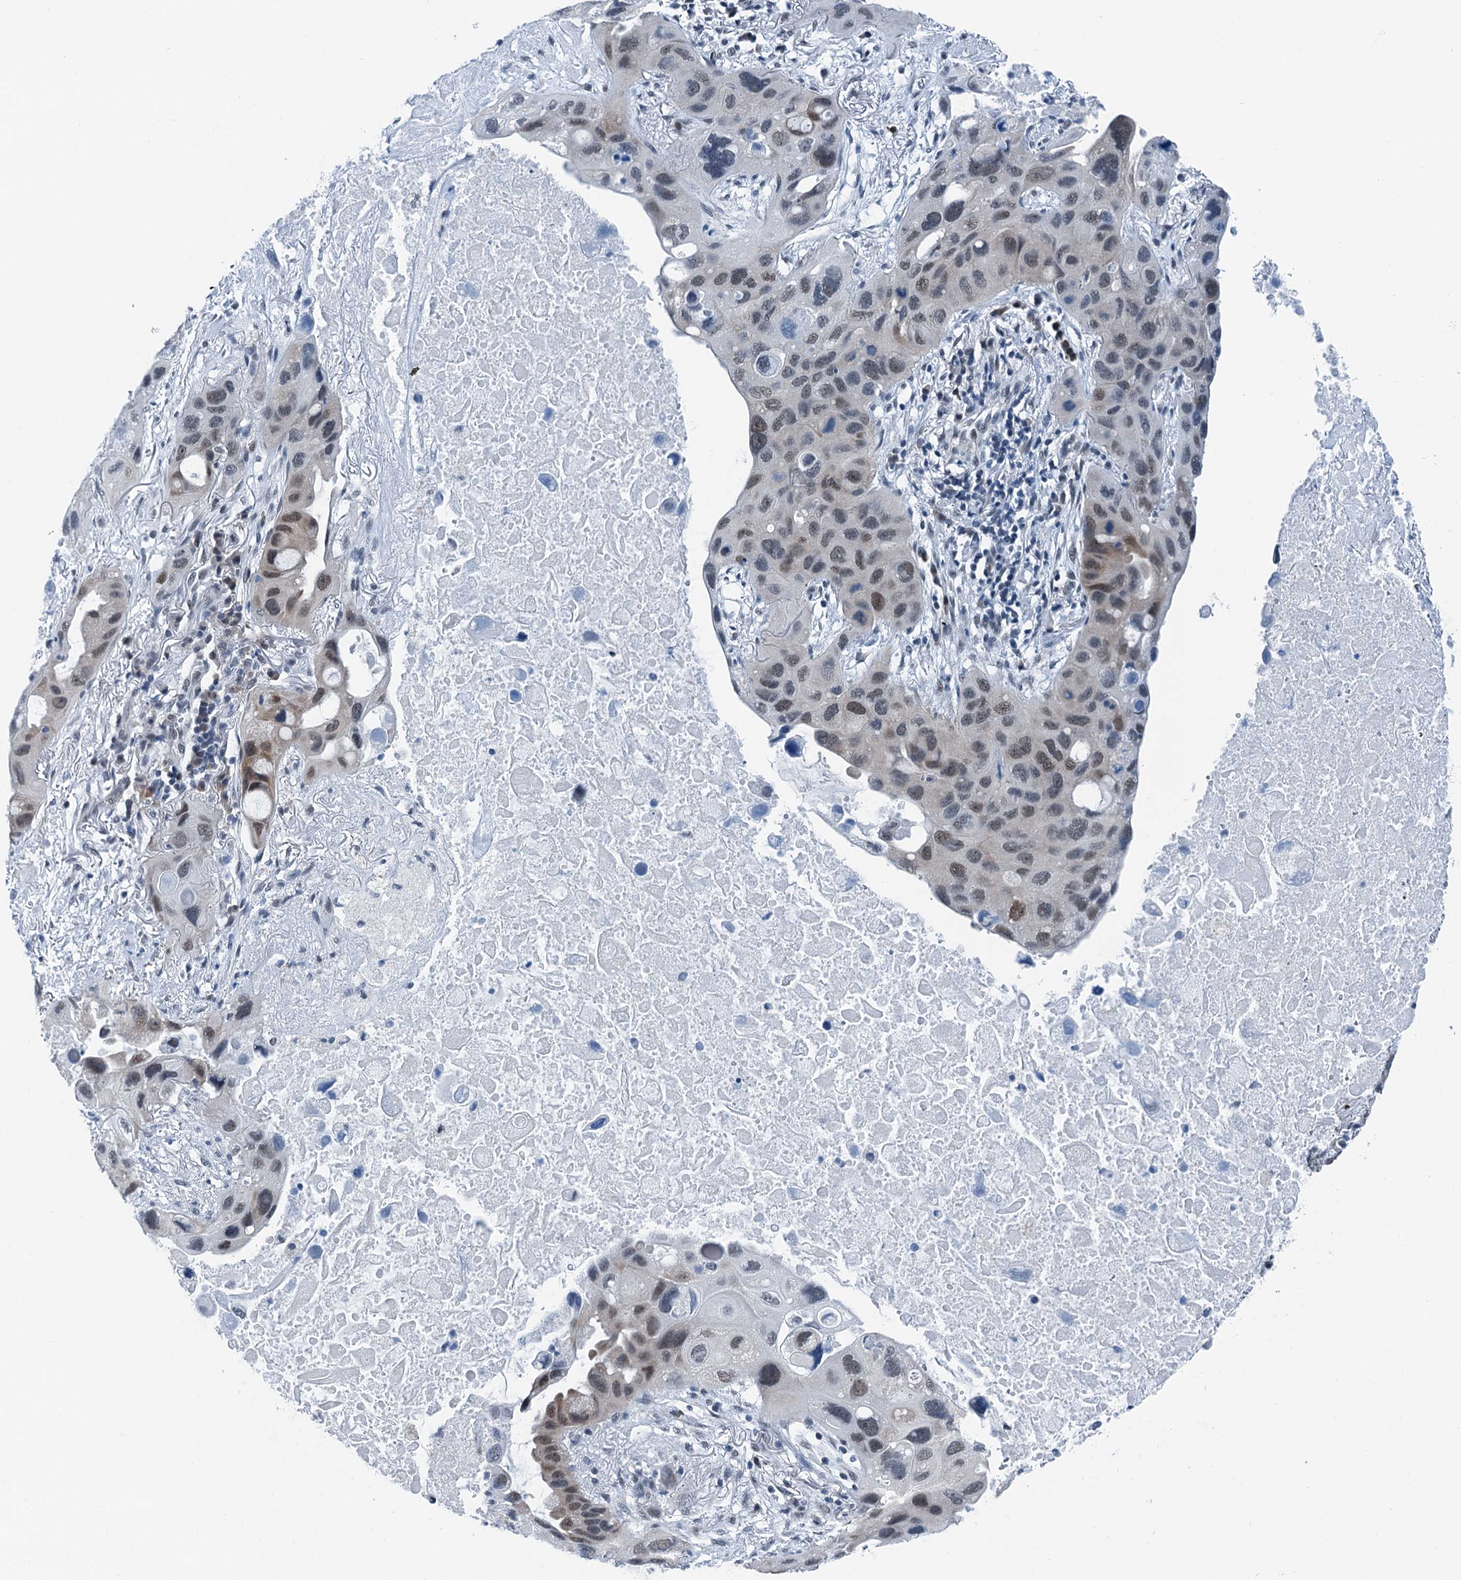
{"staining": {"intensity": "weak", "quantity": "25%-75%", "location": "nuclear"}, "tissue": "lung cancer", "cell_type": "Tumor cells", "image_type": "cancer", "snomed": [{"axis": "morphology", "description": "Squamous cell carcinoma, NOS"}, {"axis": "topography", "description": "Lung"}], "caption": "Brown immunohistochemical staining in human lung cancer (squamous cell carcinoma) reveals weak nuclear positivity in approximately 25%-75% of tumor cells. The staining was performed using DAB (3,3'-diaminobenzidine), with brown indicating positive protein expression. Nuclei are stained blue with hematoxylin.", "gene": "TRPT1", "patient": {"sex": "female", "age": 73}}